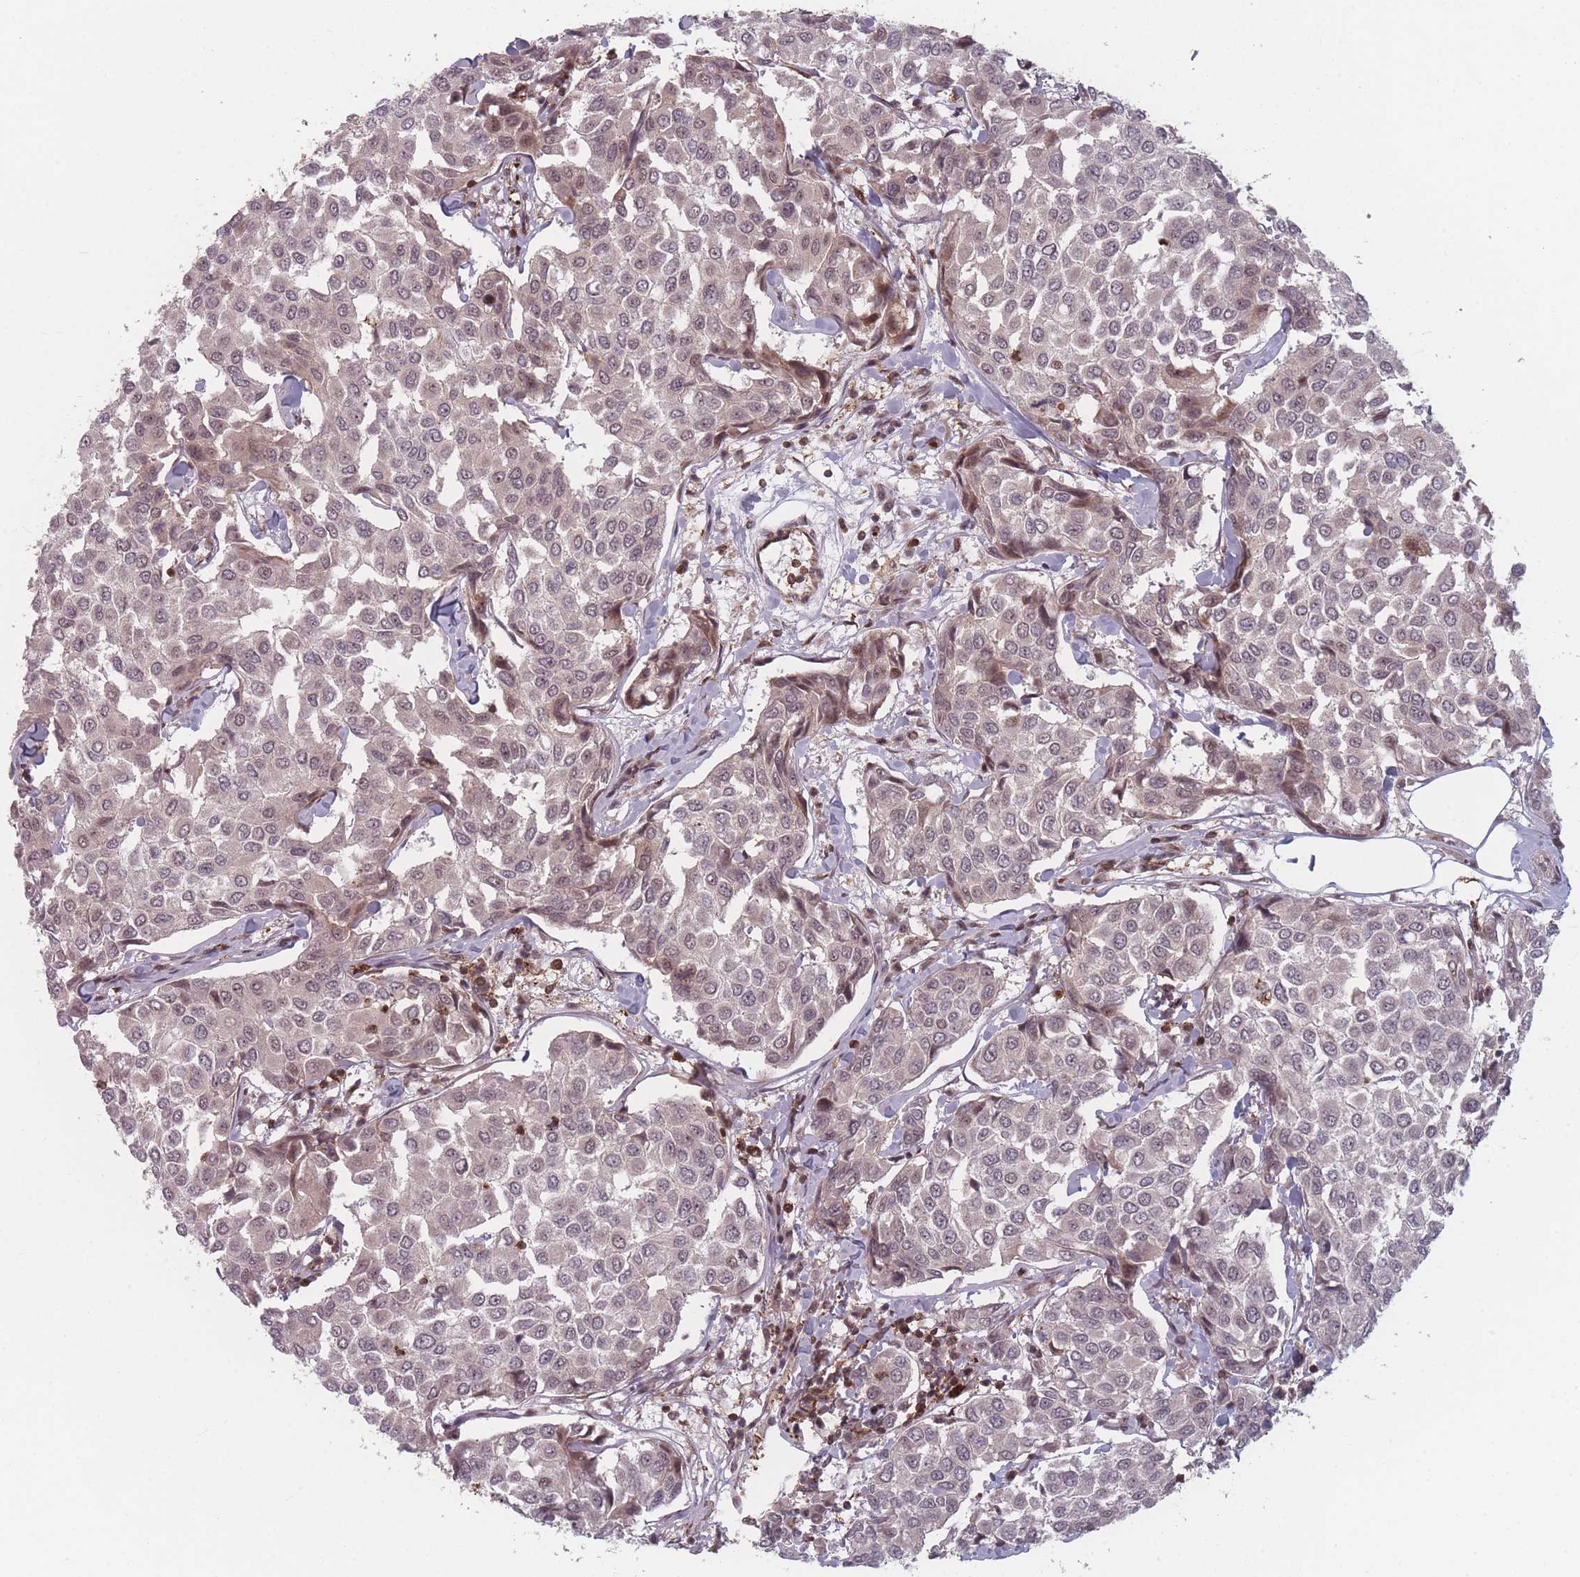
{"staining": {"intensity": "weak", "quantity": "<25%", "location": "nuclear"}, "tissue": "breast cancer", "cell_type": "Tumor cells", "image_type": "cancer", "snomed": [{"axis": "morphology", "description": "Duct carcinoma"}, {"axis": "topography", "description": "Breast"}], "caption": "High power microscopy image of an immunohistochemistry (IHC) image of intraductal carcinoma (breast), revealing no significant expression in tumor cells. (DAB immunohistochemistry (IHC), high magnification).", "gene": "WDR55", "patient": {"sex": "female", "age": 55}}